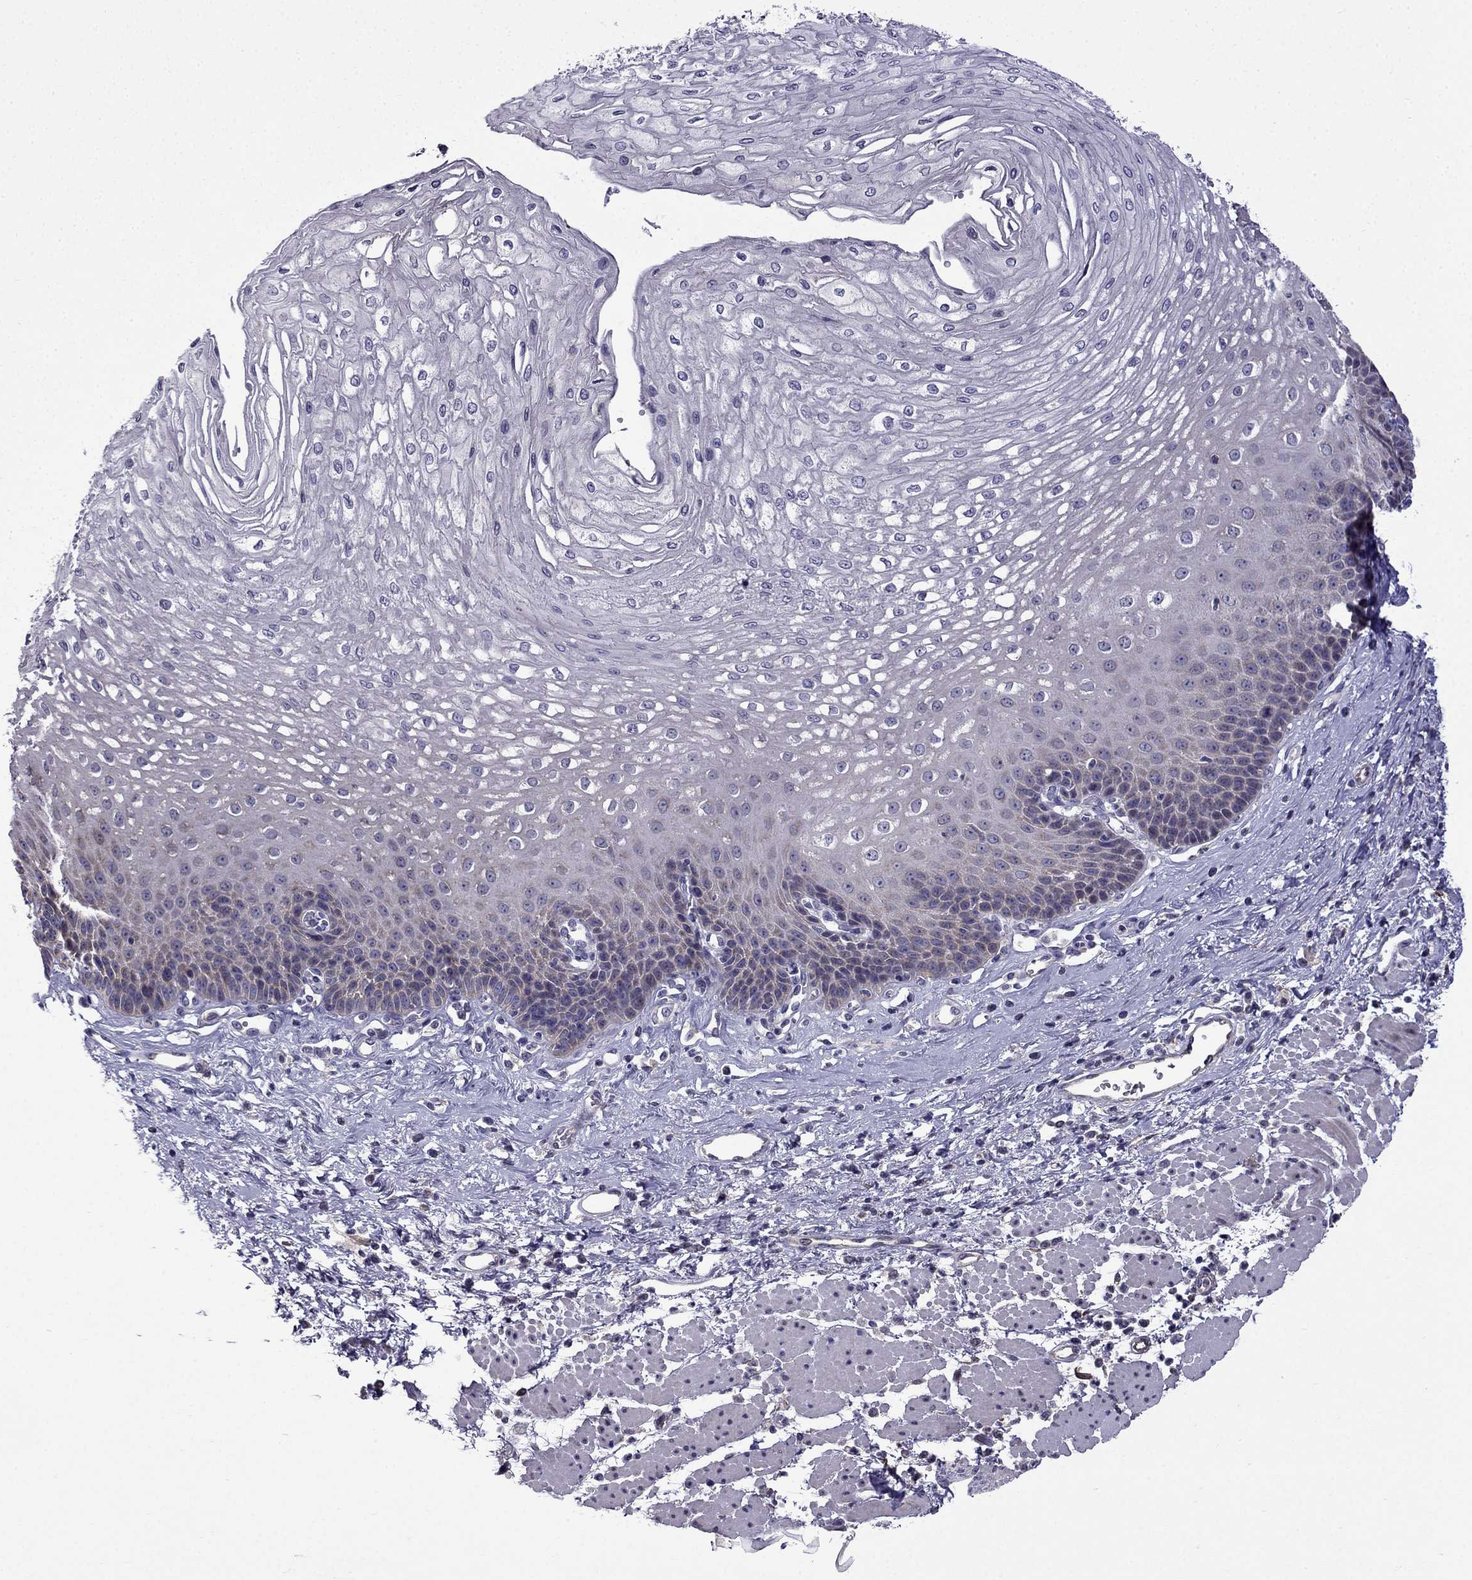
{"staining": {"intensity": "negative", "quantity": "none", "location": "none"}, "tissue": "esophagus", "cell_type": "Squamous epithelial cells", "image_type": "normal", "snomed": [{"axis": "morphology", "description": "Normal tissue, NOS"}, {"axis": "topography", "description": "Esophagus"}], "caption": "High power microscopy micrograph of an IHC histopathology image of unremarkable esophagus, revealing no significant staining in squamous epithelial cells.", "gene": "PI16", "patient": {"sex": "female", "age": 62}}